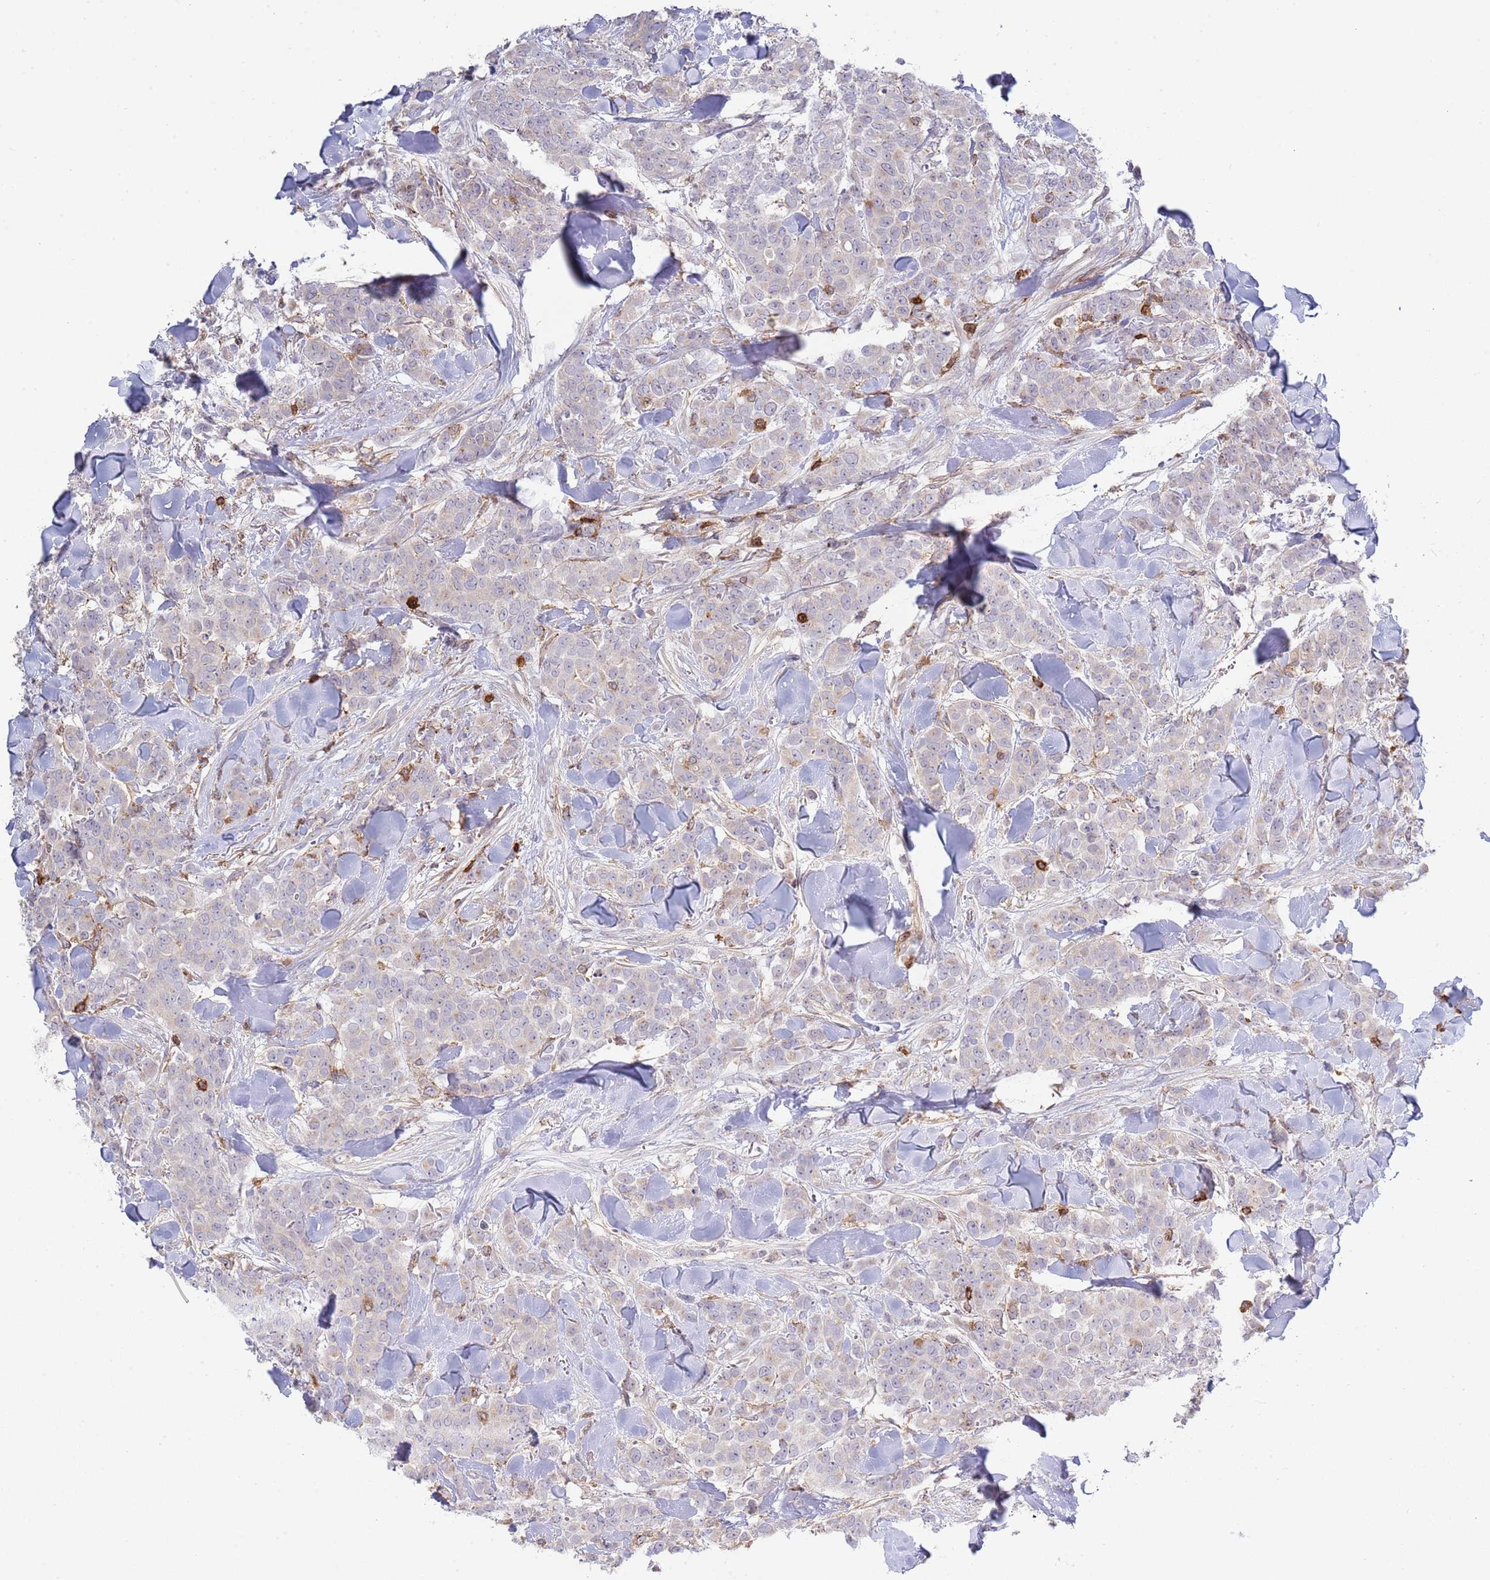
{"staining": {"intensity": "negative", "quantity": "none", "location": "none"}, "tissue": "breast cancer", "cell_type": "Tumor cells", "image_type": "cancer", "snomed": [{"axis": "morphology", "description": "Lobular carcinoma"}, {"axis": "topography", "description": "Breast"}], "caption": "Breast lobular carcinoma stained for a protein using IHC shows no positivity tumor cells.", "gene": "LPXN", "patient": {"sex": "female", "age": 91}}